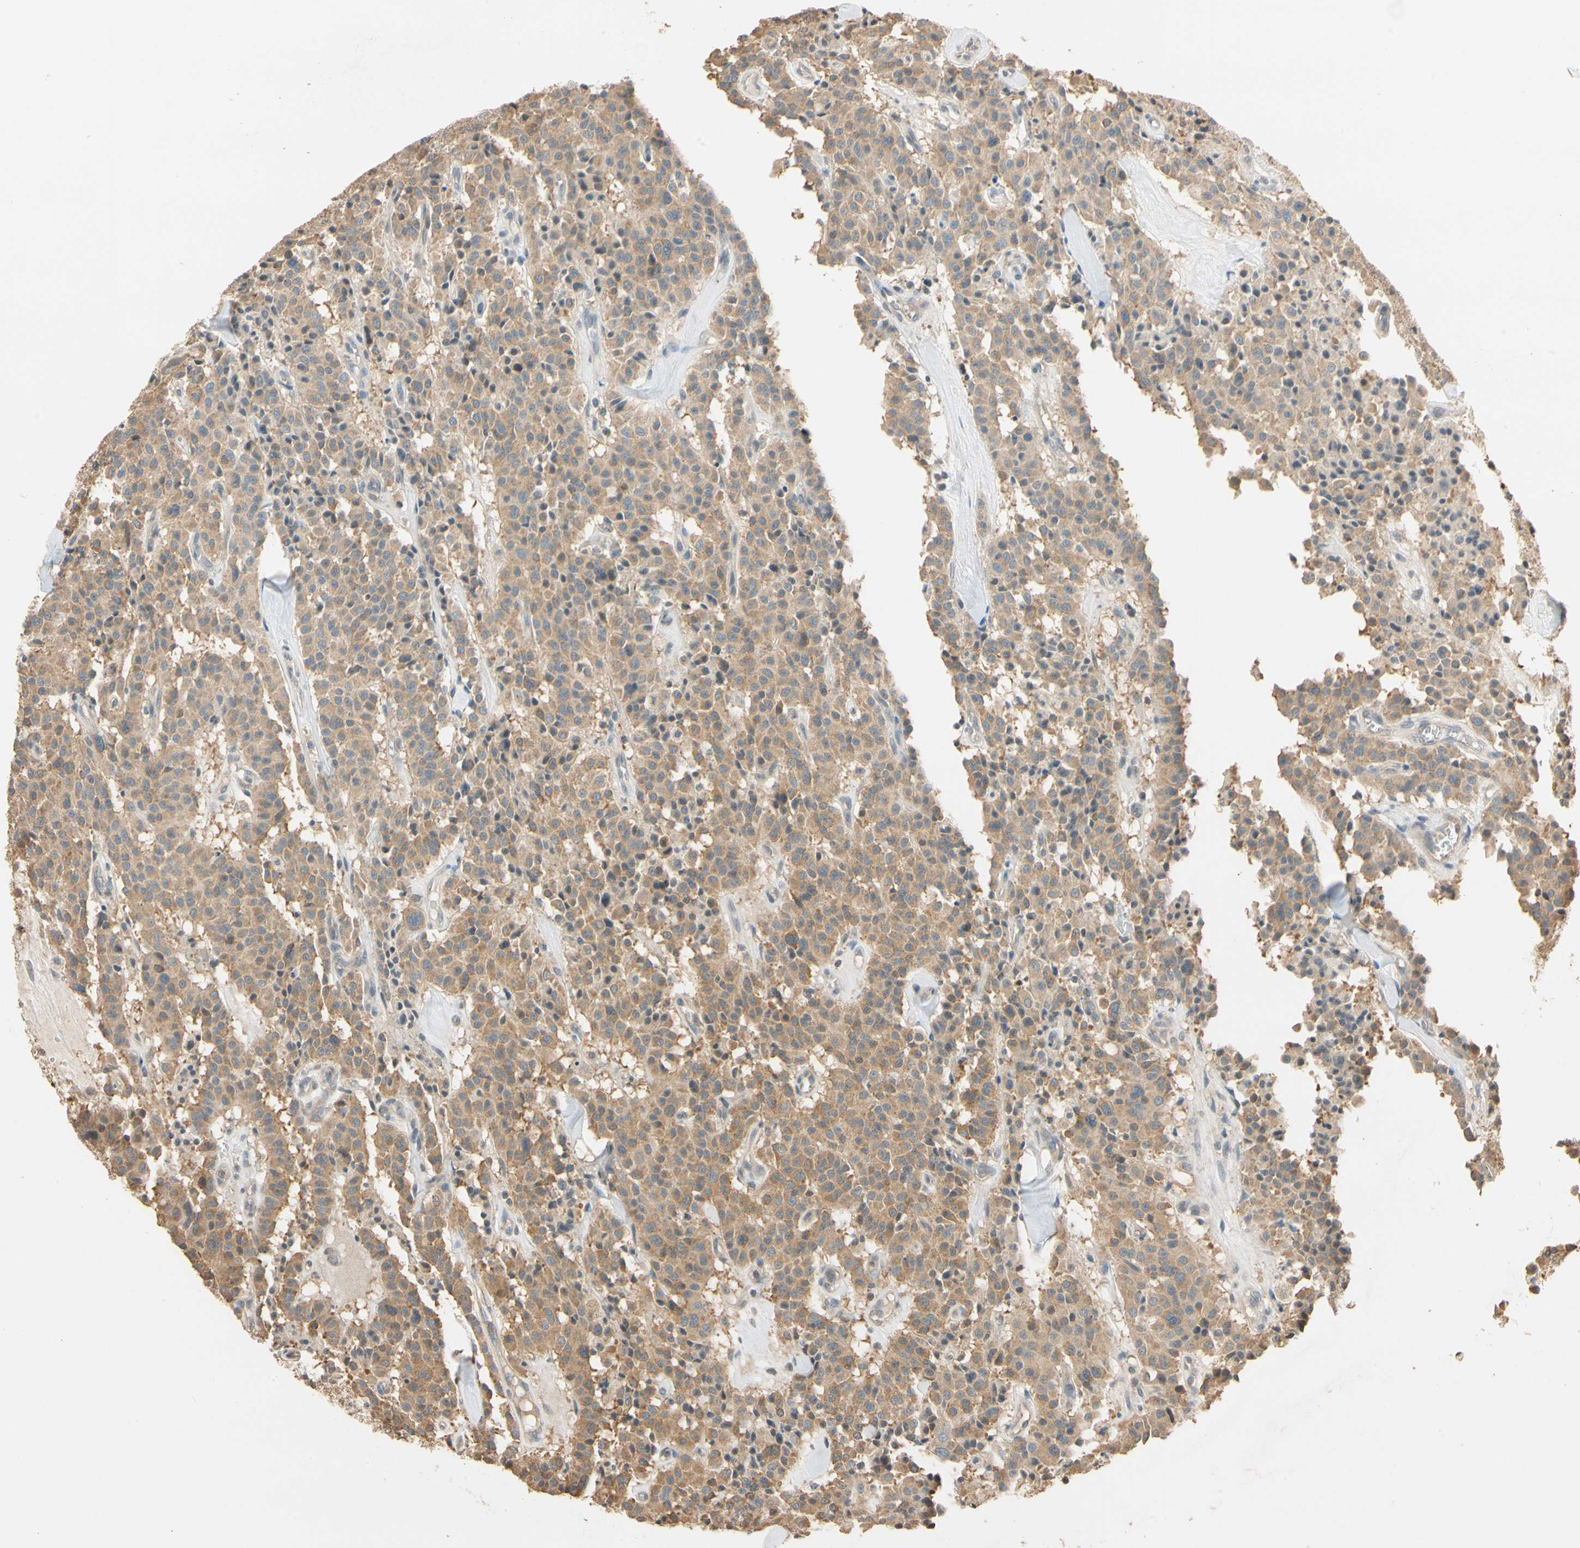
{"staining": {"intensity": "moderate", "quantity": ">75%", "location": "cytoplasmic/membranous"}, "tissue": "carcinoid", "cell_type": "Tumor cells", "image_type": "cancer", "snomed": [{"axis": "morphology", "description": "Carcinoid, malignant, NOS"}, {"axis": "topography", "description": "Lung"}], "caption": "Human carcinoid stained with a brown dye reveals moderate cytoplasmic/membranous positive expression in about >75% of tumor cells.", "gene": "MAP3K7", "patient": {"sex": "male", "age": 30}}